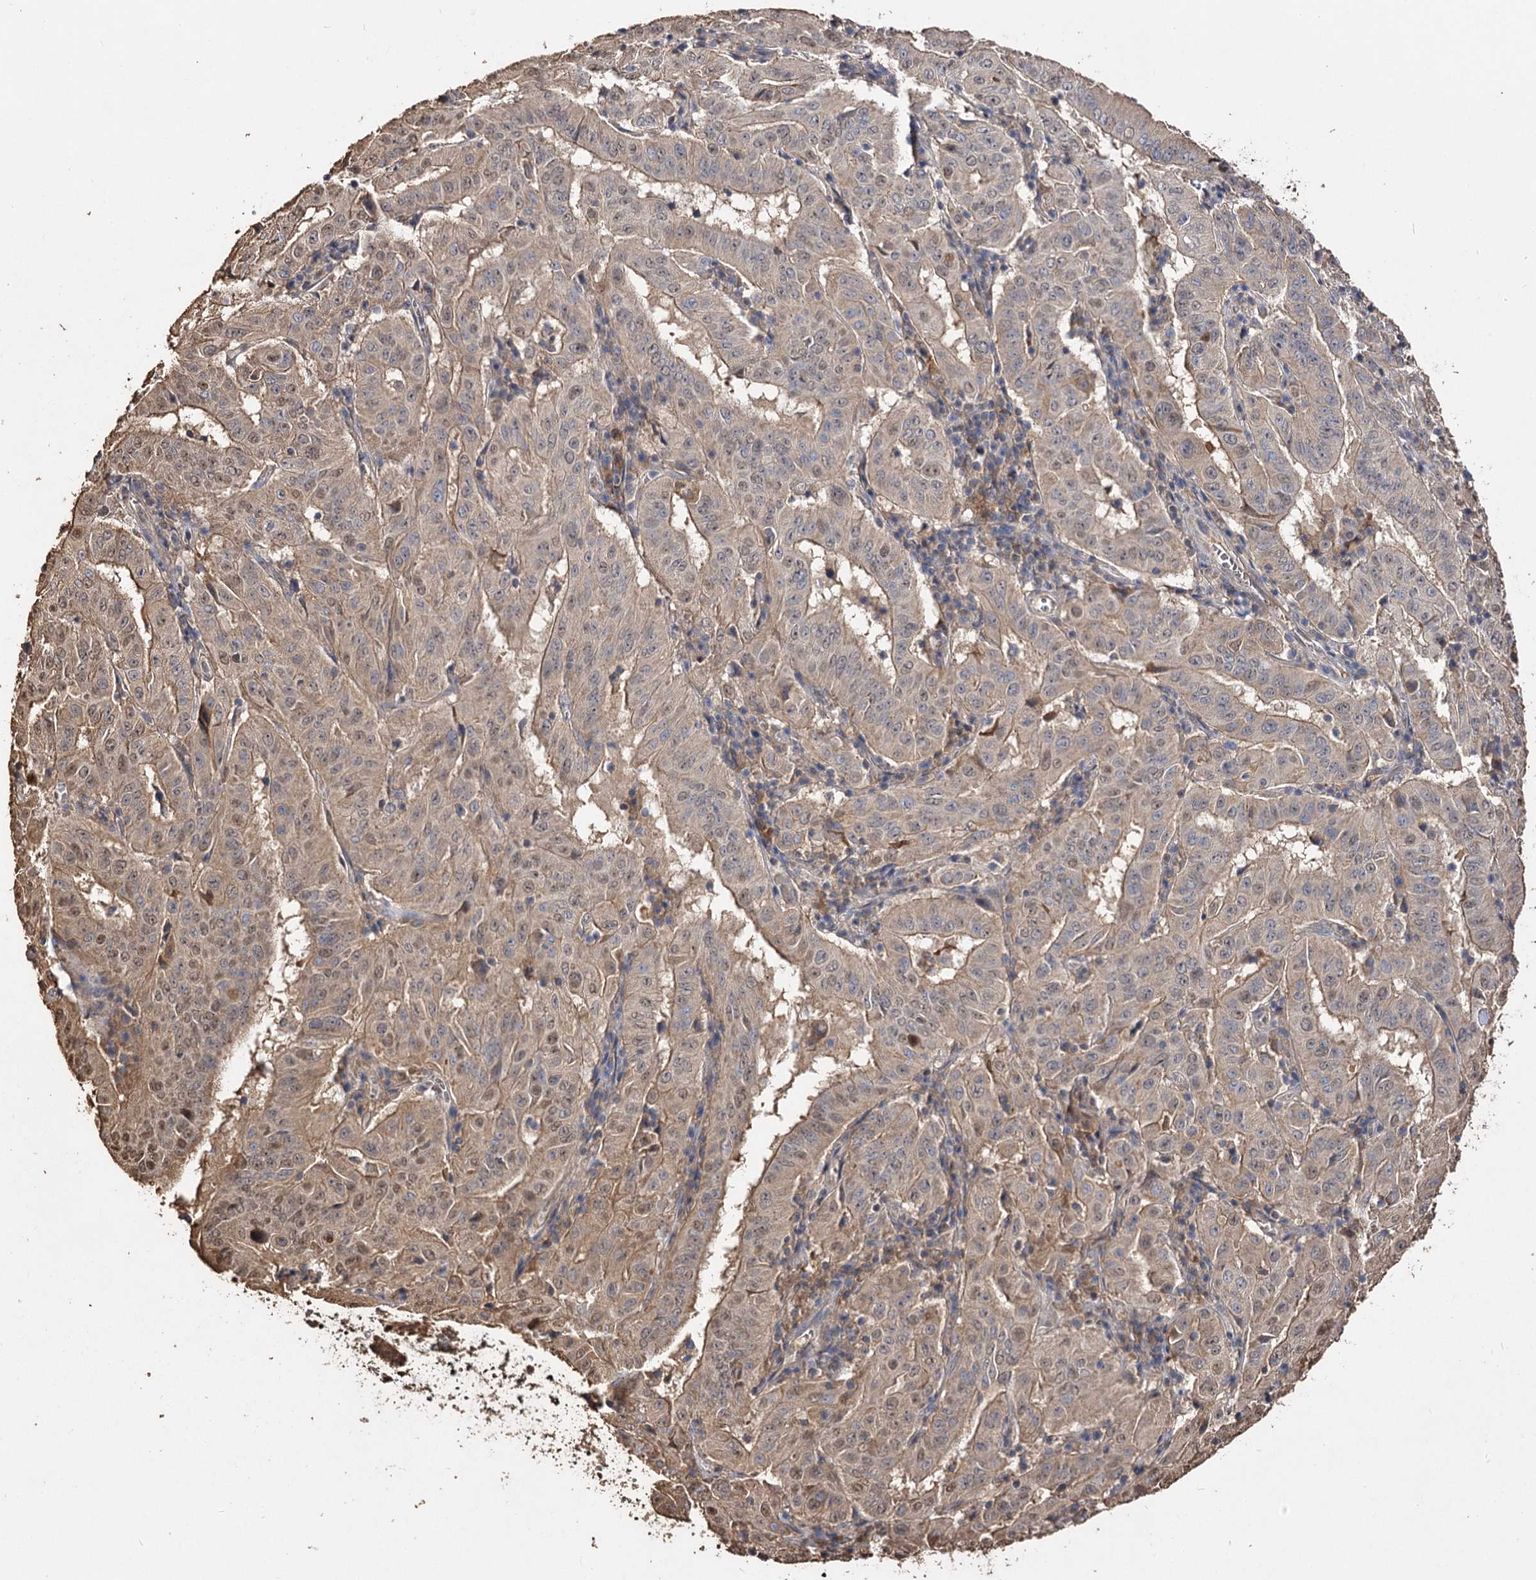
{"staining": {"intensity": "moderate", "quantity": ">75%", "location": "cytoplasmic/membranous"}, "tissue": "pancreatic cancer", "cell_type": "Tumor cells", "image_type": "cancer", "snomed": [{"axis": "morphology", "description": "Adenocarcinoma, NOS"}, {"axis": "topography", "description": "Pancreas"}], "caption": "Immunohistochemical staining of pancreatic cancer displays medium levels of moderate cytoplasmic/membranous protein expression in approximately >75% of tumor cells.", "gene": "ARL13A", "patient": {"sex": "male", "age": 63}}